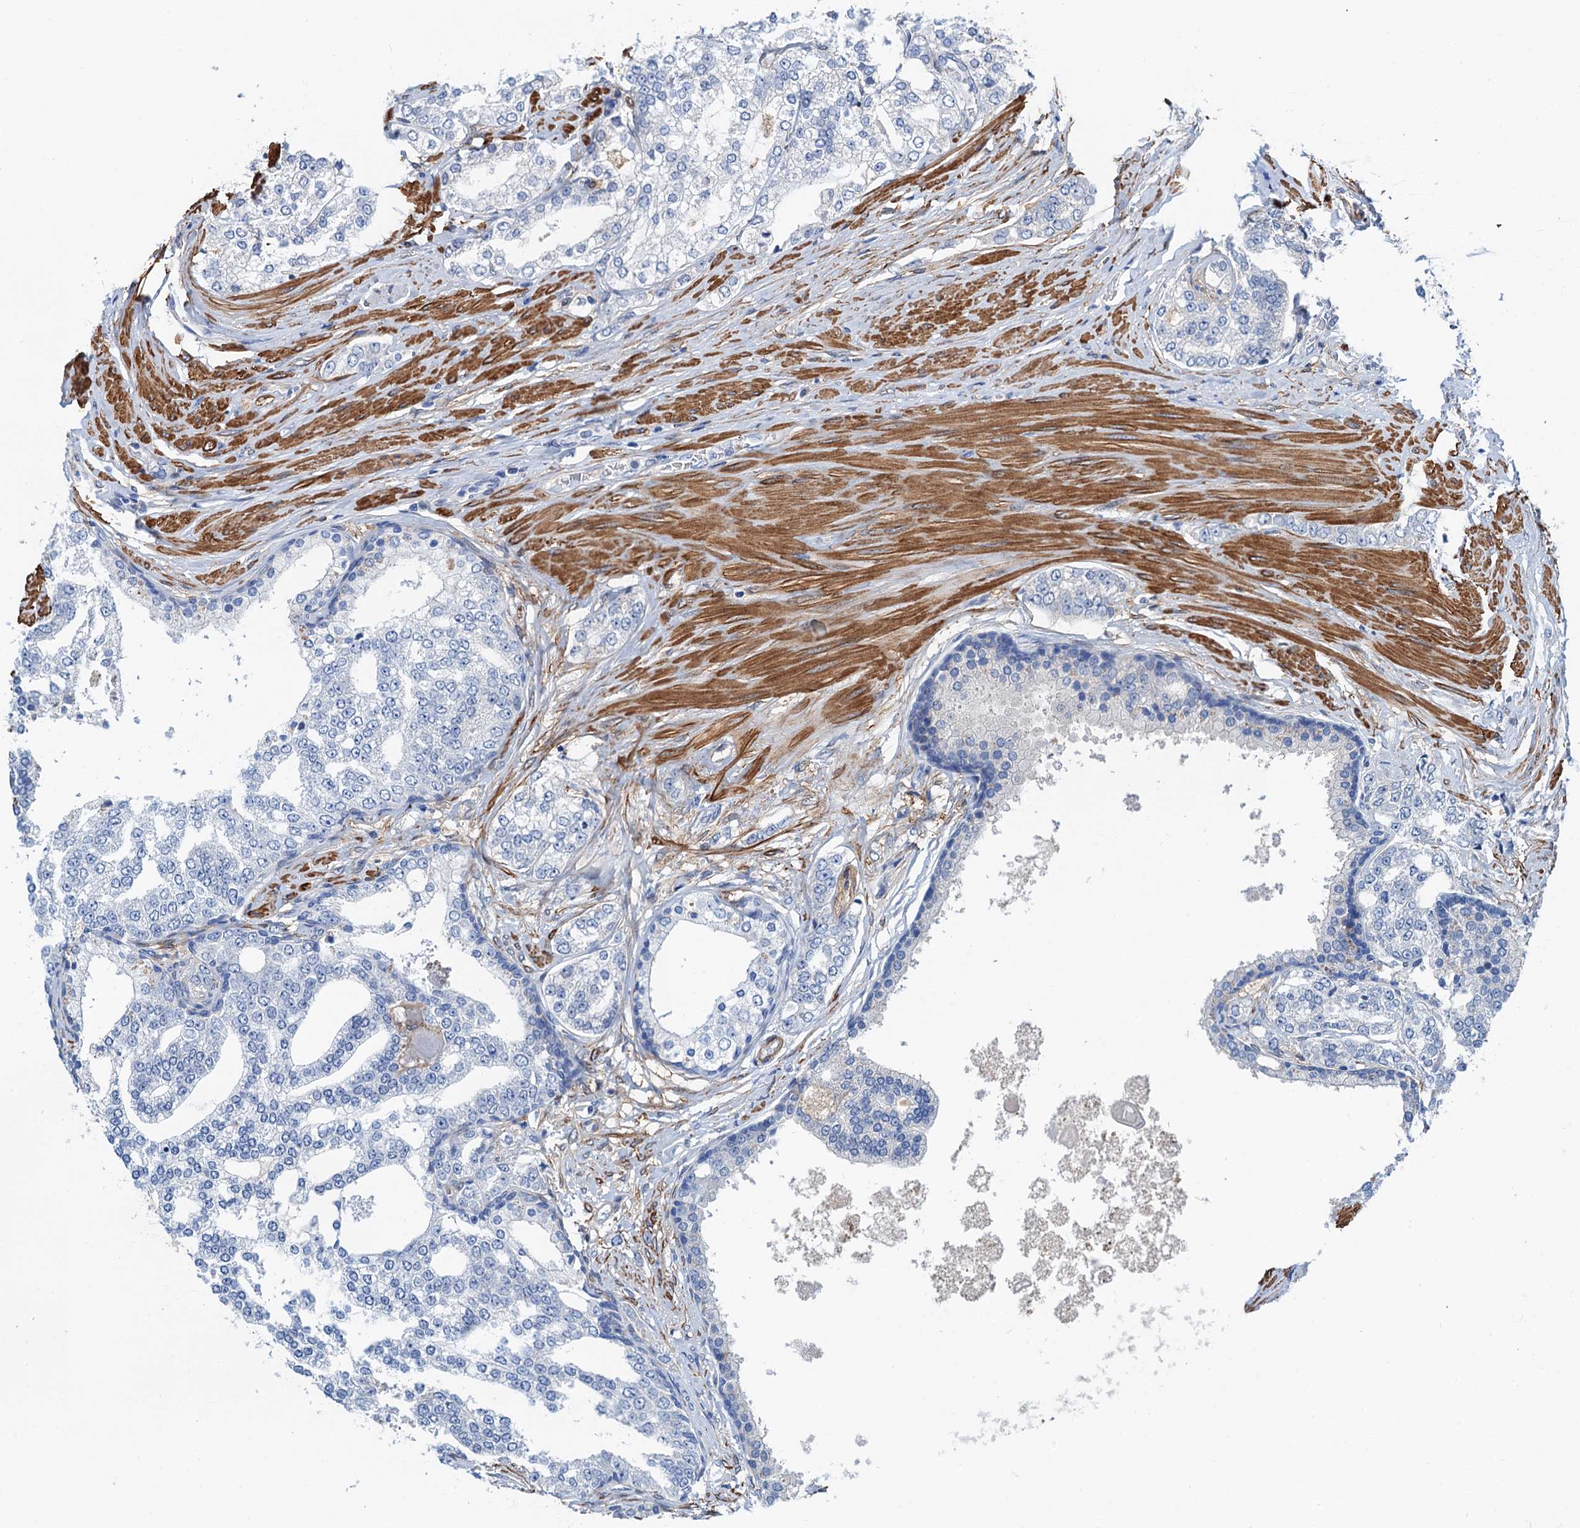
{"staining": {"intensity": "negative", "quantity": "none", "location": "none"}, "tissue": "prostate cancer", "cell_type": "Tumor cells", "image_type": "cancer", "snomed": [{"axis": "morphology", "description": "Adenocarcinoma, High grade"}, {"axis": "topography", "description": "Prostate"}], "caption": "High power microscopy image of an IHC image of high-grade adenocarcinoma (prostate), revealing no significant expression in tumor cells.", "gene": "CSTPP1", "patient": {"sex": "male", "age": 64}}